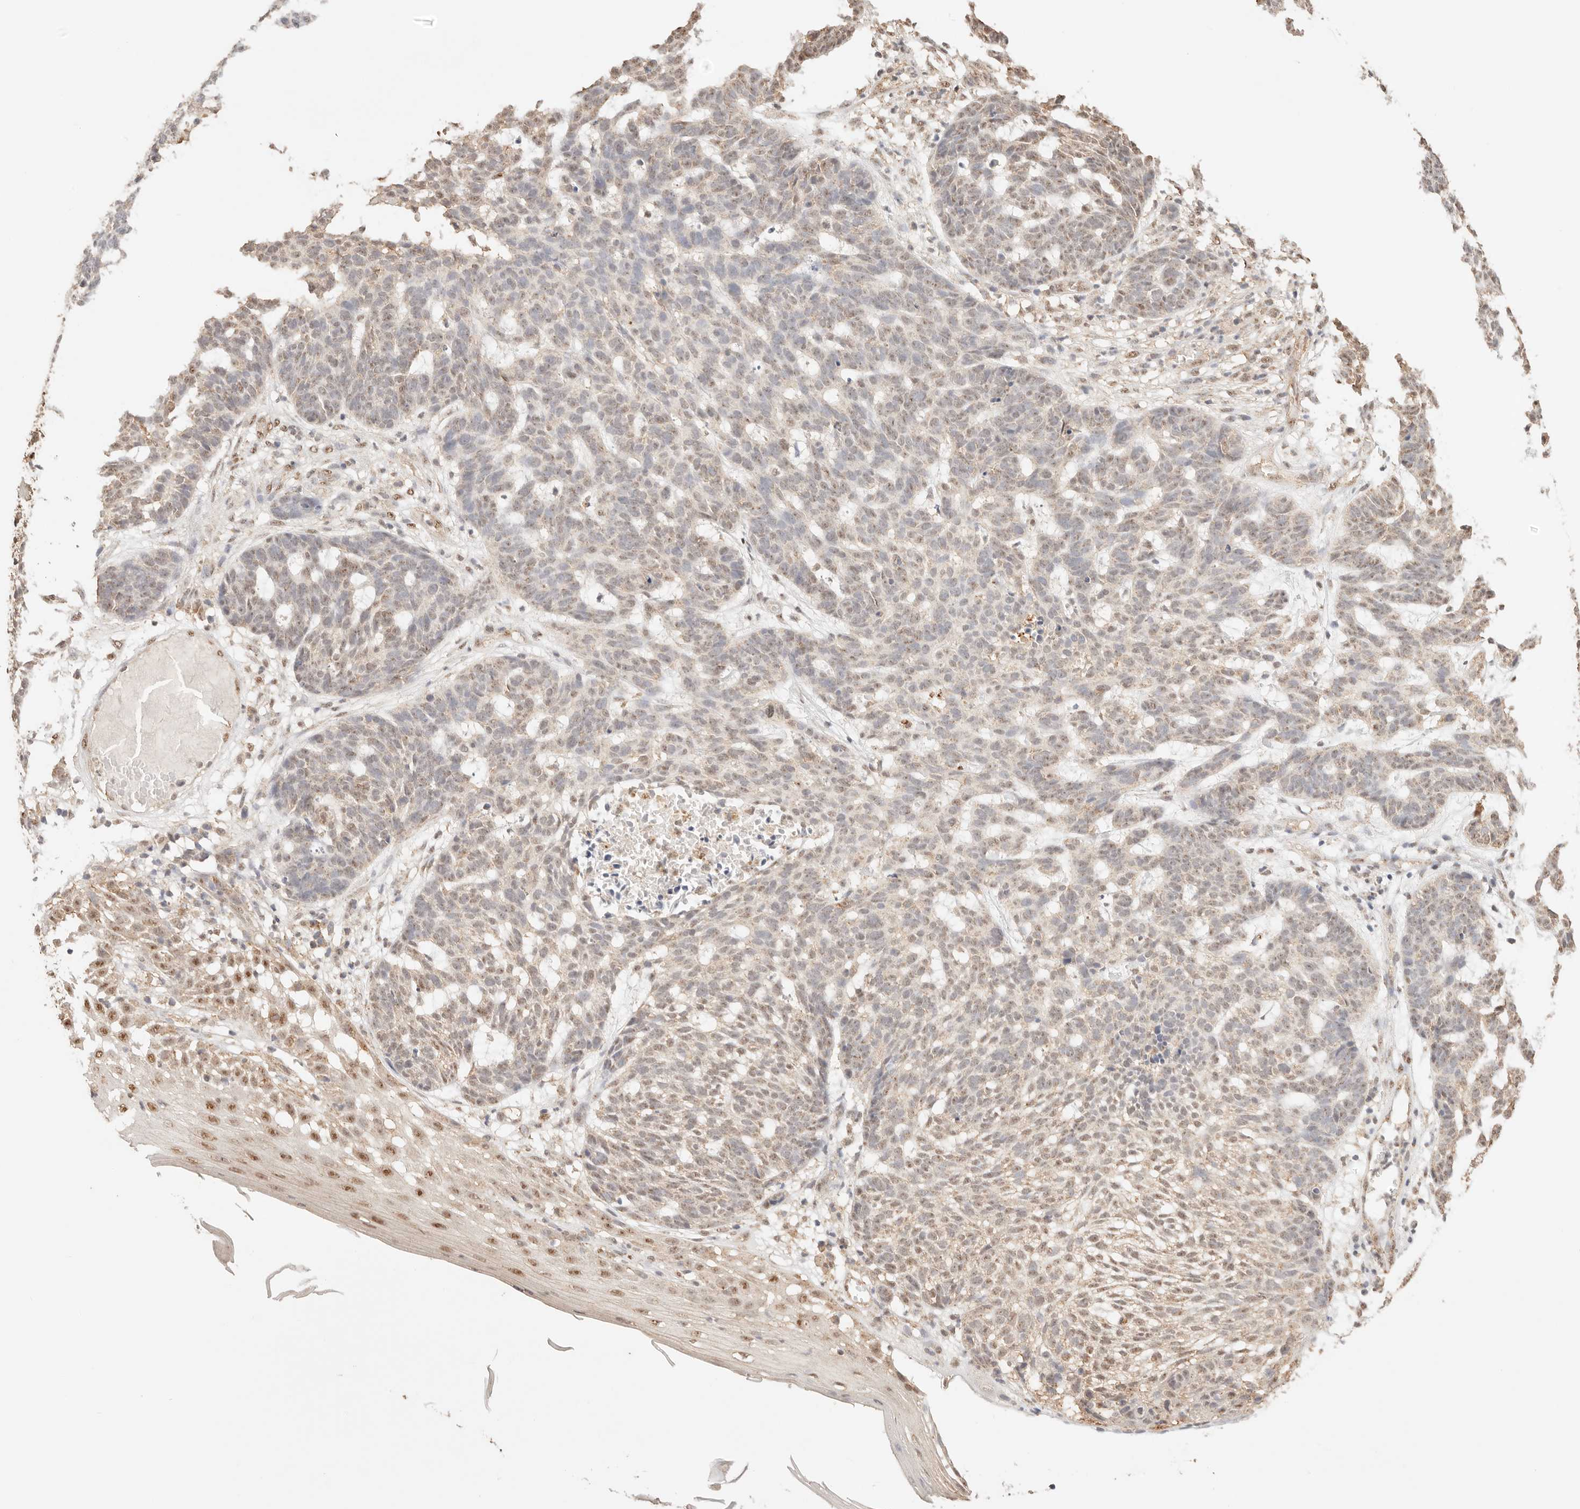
{"staining": {"intensity": "weak", "quantity": "25%-75%", "location": "nuclear"}, "tissue": "skin cancer", "cell_type": "Tumor cells", "image_type": "cancer", "snomed": [{"axis": "morphology", "description": "Basal cell carcinoma"}, {"axis": "topography", "description": "Skin"}], "caption": "Immunohistochemical staining of skin cancer (basal cell carcinoma) shows low levels of weak nuclear protein expression in approximately 25%-75% of tumor cells.", "gene": "IL1R2", "patient": {"sex": "male", "age": 85}}